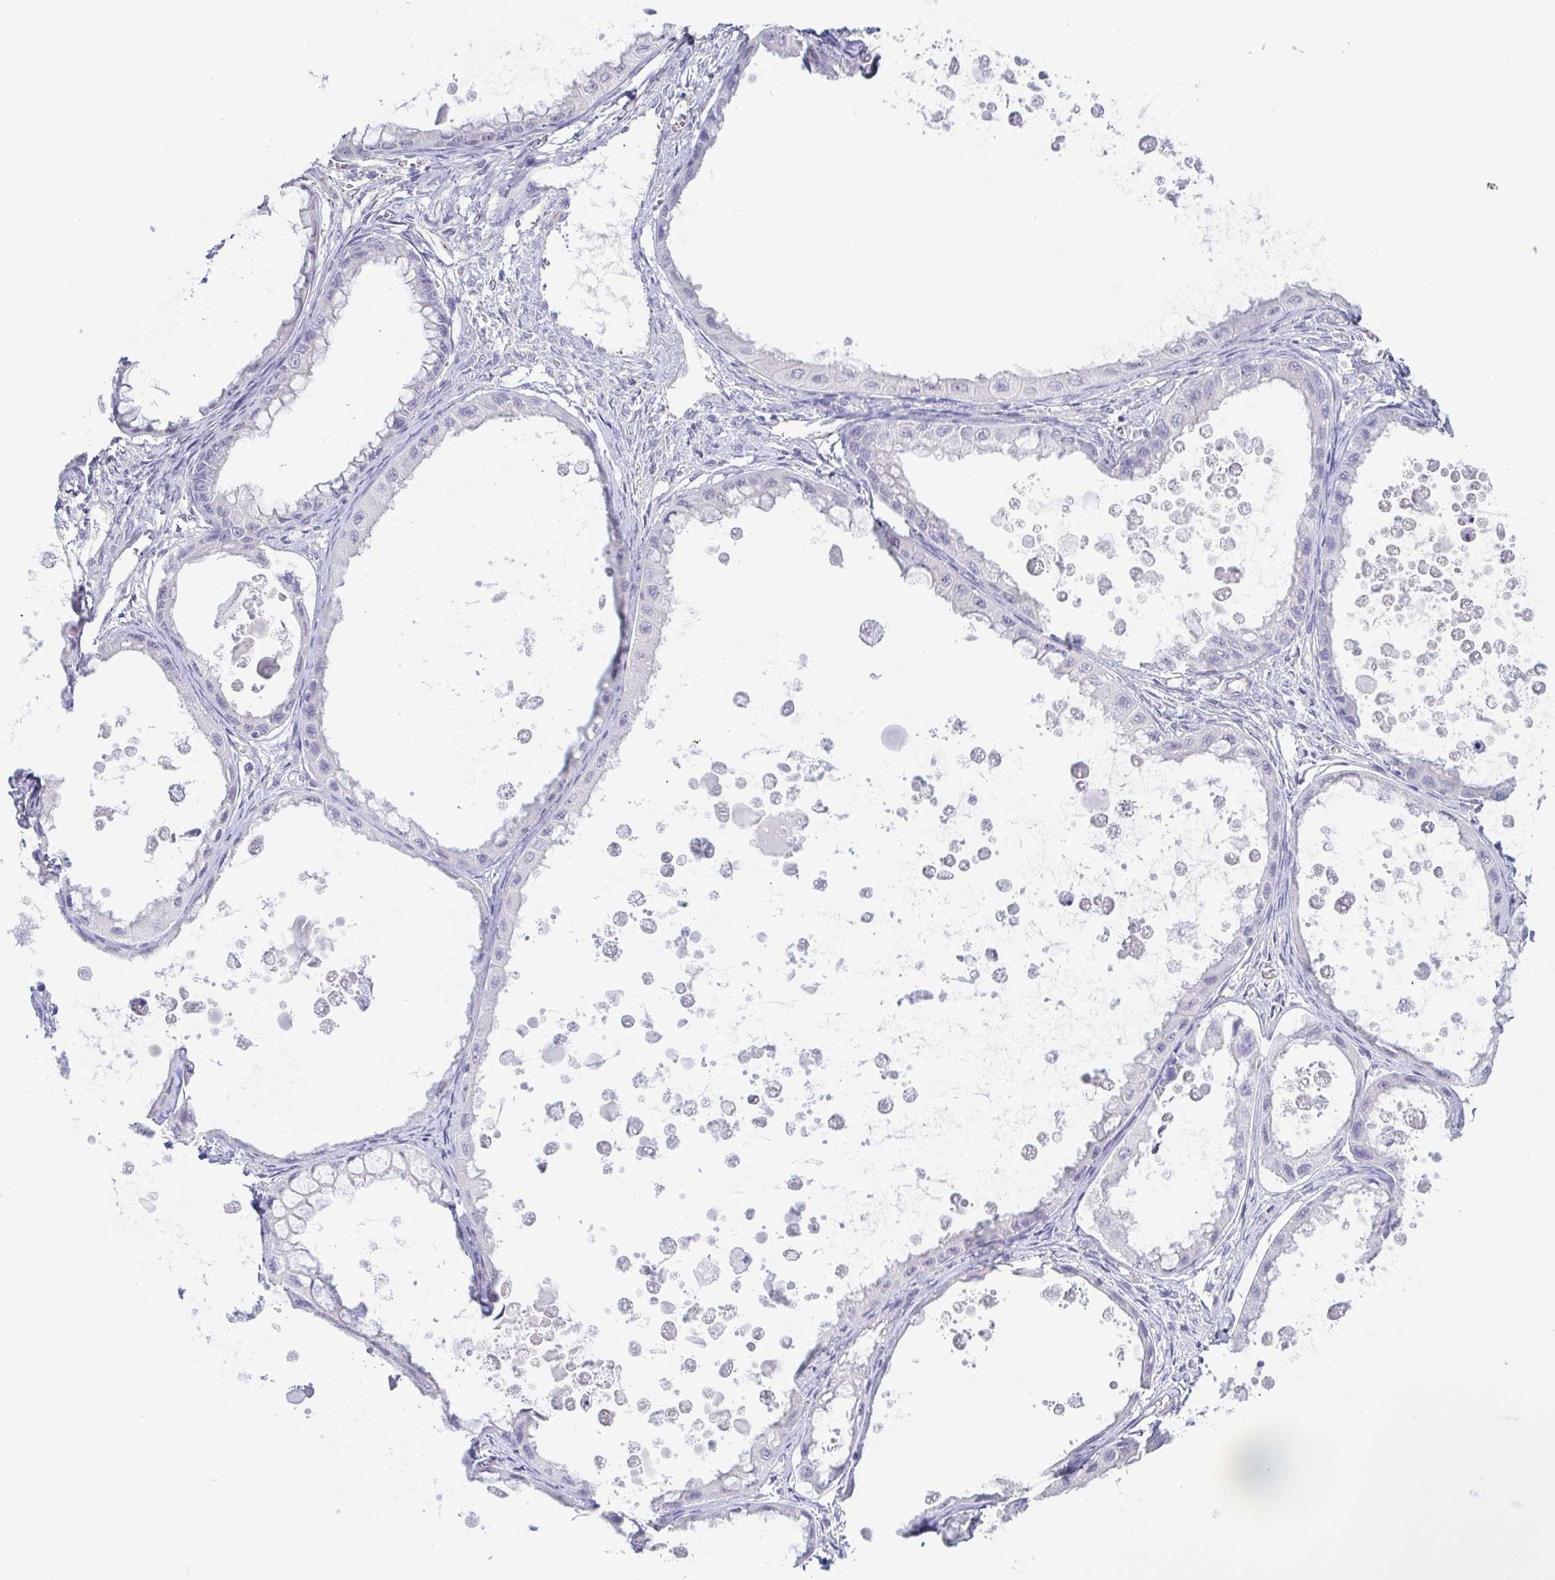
{"staining": {"intensity": "negative", "quantity": "none", "location": "none"}, "tissue": "ovarian cancer", "cell_type": "Tumor cells", "image_type": "cancer", "snomed": [{"axis": "morphology", "description": "Cystadenocarcinoma, mucinous, NOS"}, {"axis": "topography", "description": "Ovary"}], "caption": "High magnification brightfield microscopy of ovarian mucinous cystadenocarcinoma stained with DAB (3,3'-diaminobenzidine) (brown) and counterstained with hematoxylin (blue): tumor cells show no significant staining. The staining was performed using DAB to visualize the protein expression in brown, while the nuclei were stained in blue with hematoxylin (Magnification: 20x).", "gene": "COL17A1", "patient": {"sex": "female", "age": 64}}